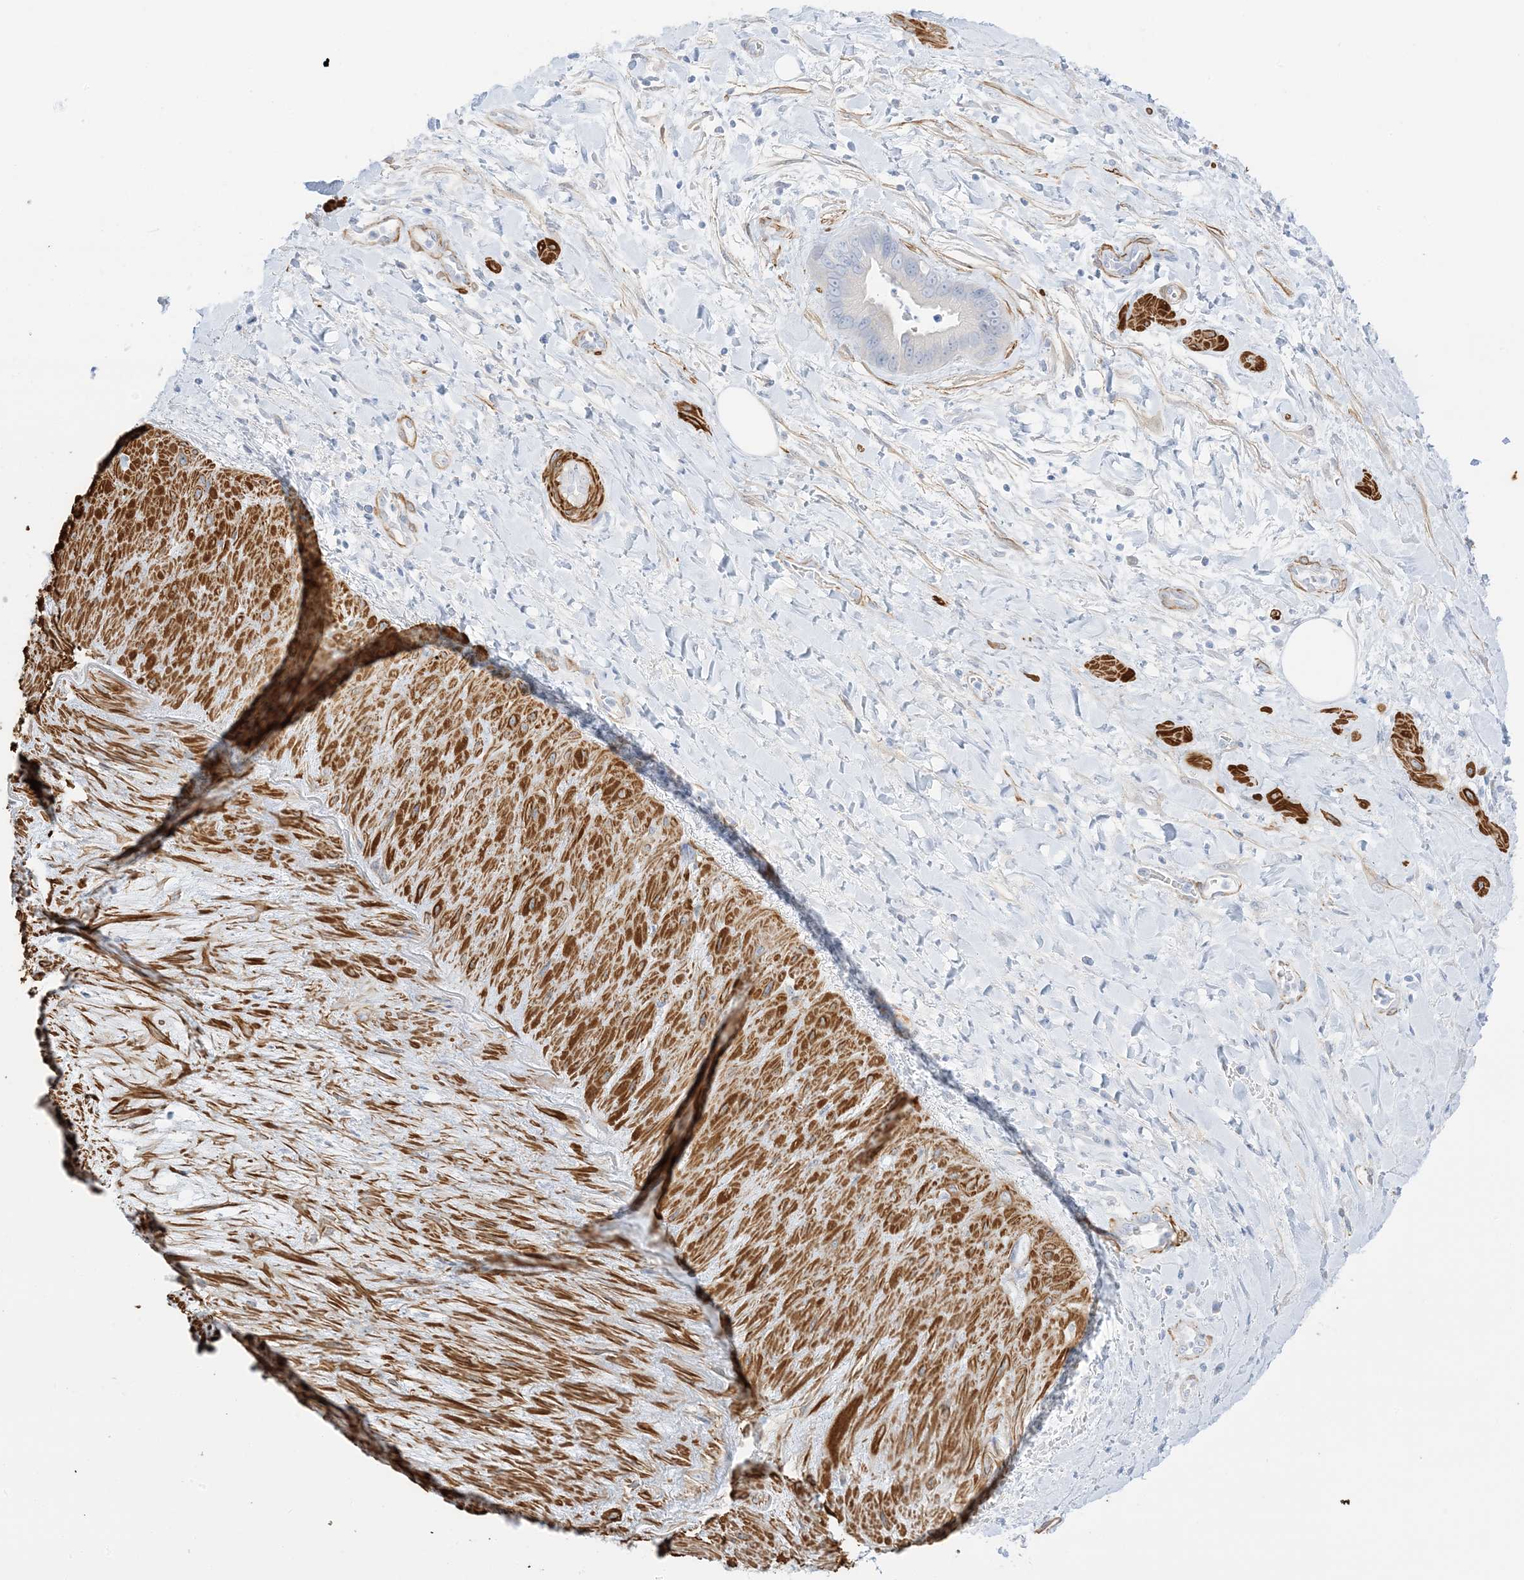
{"staining": {"intensity": "negative", "quantity": "none", "location": "none"}, "tissue": "adipose tissue", "cell_type": "Adipocytes", "image_type": "normal", "snomed": [{"axis": "morphology", "description": "Normal tissue, NOS"}, {"axis": "morphology", "description": "Adenocarcinoma, NOS"}, {"axis": "topography", "description": "Pancreas"}, {"axis": "topography", "description": "Peripheral nerve tissue"}], "caption": "Histopathology image shows no protein positivity in adipocytes of benign adipose tissue. (Immunohistochemistry, brightfield microscopy, high magnification).", "gene": "SLC22A13", "patient": {"sex": "male", "age": 59}}